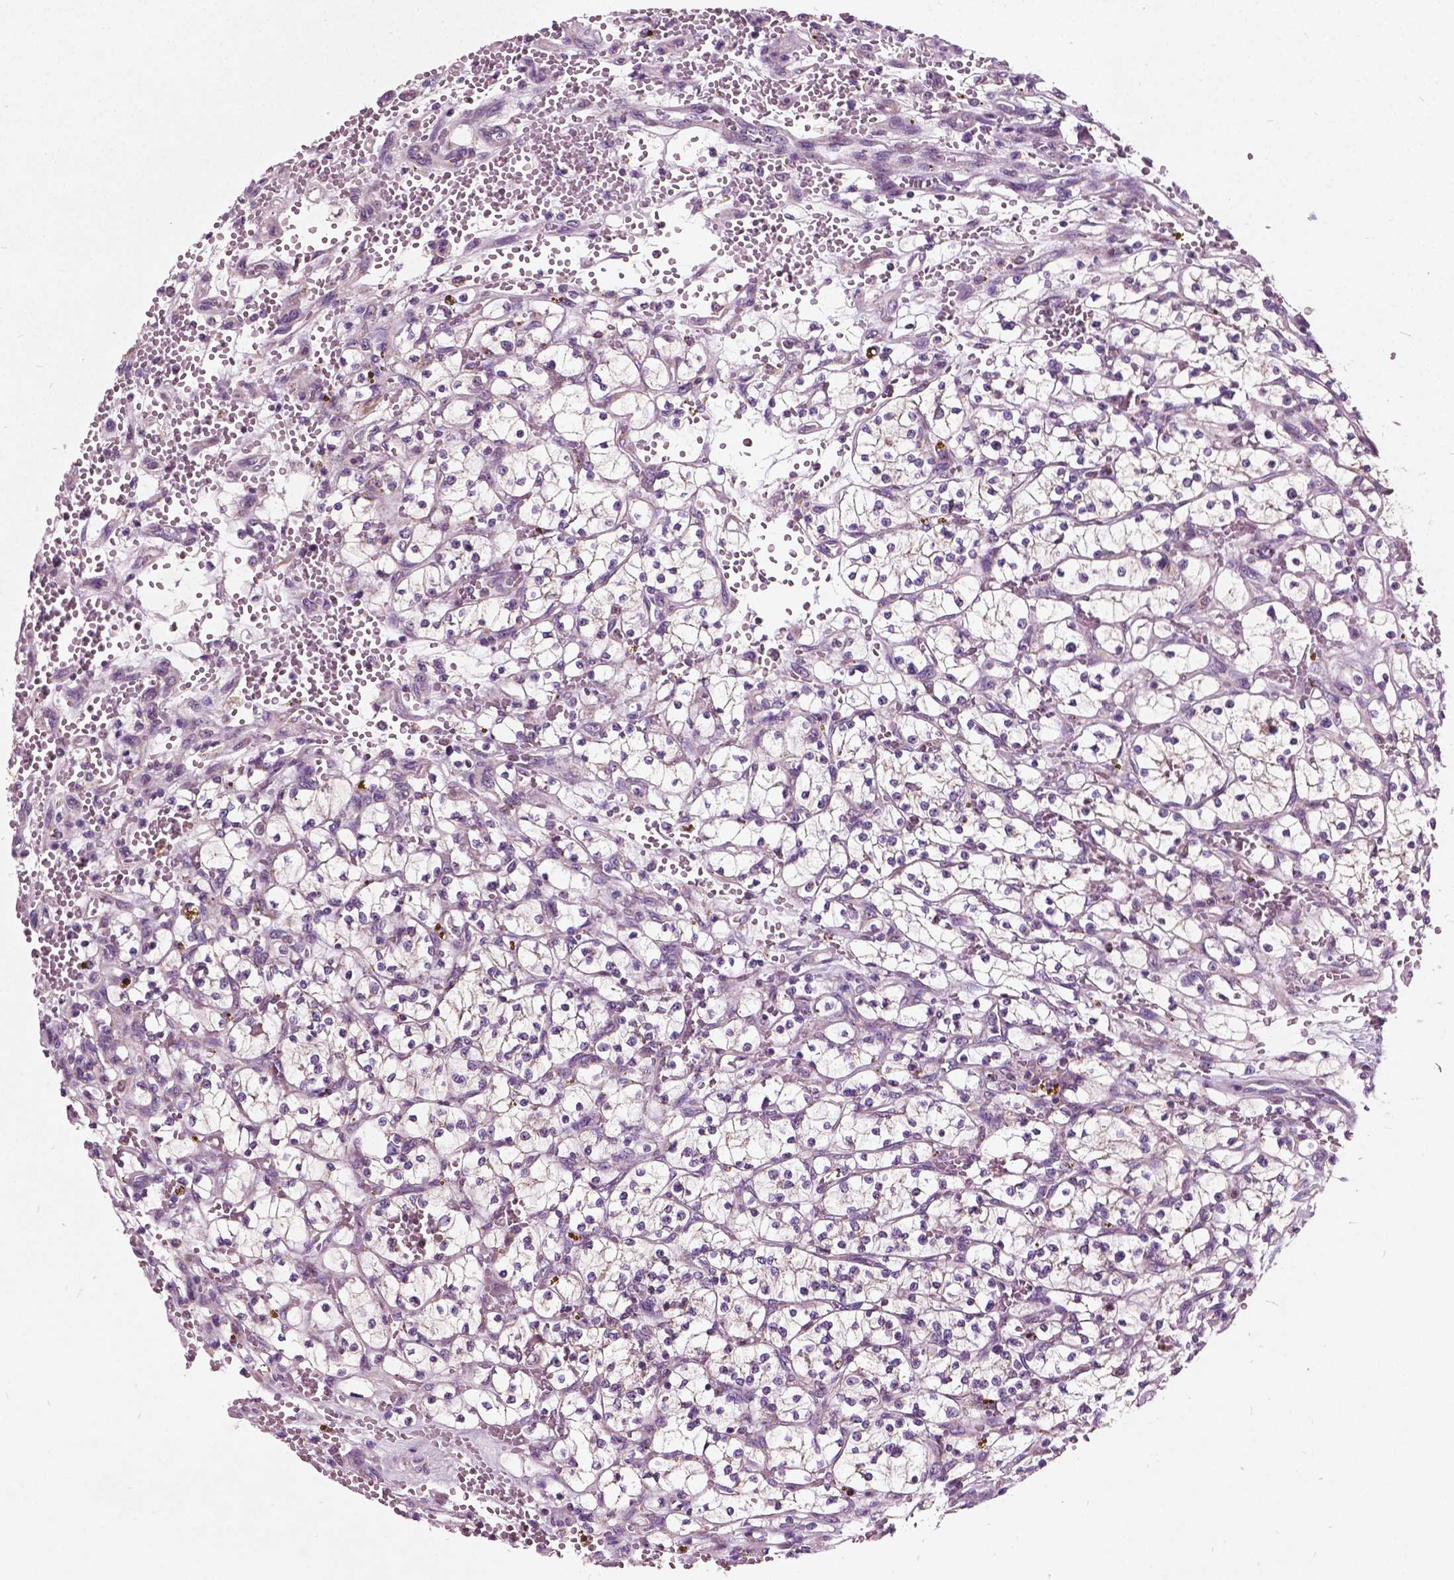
{"staining": {"intensity": "negative", "quantity": "none", "location": "none"}, "tissue": "renal cancer", "cell_type": "Tumor cells", "image_type": "cancer", "snomed": [{"axis": "morphology", "description": "Adenocarcinoma, NOS"}, {"axis": "topography", "description": "Kidney"}], "caption": "Protein analysis of adenocarcinoma (renal) reveals no significant expression in tumor cells.", "gene": "ODF3L2", "patient": {"sex": "female", "age": 64}}